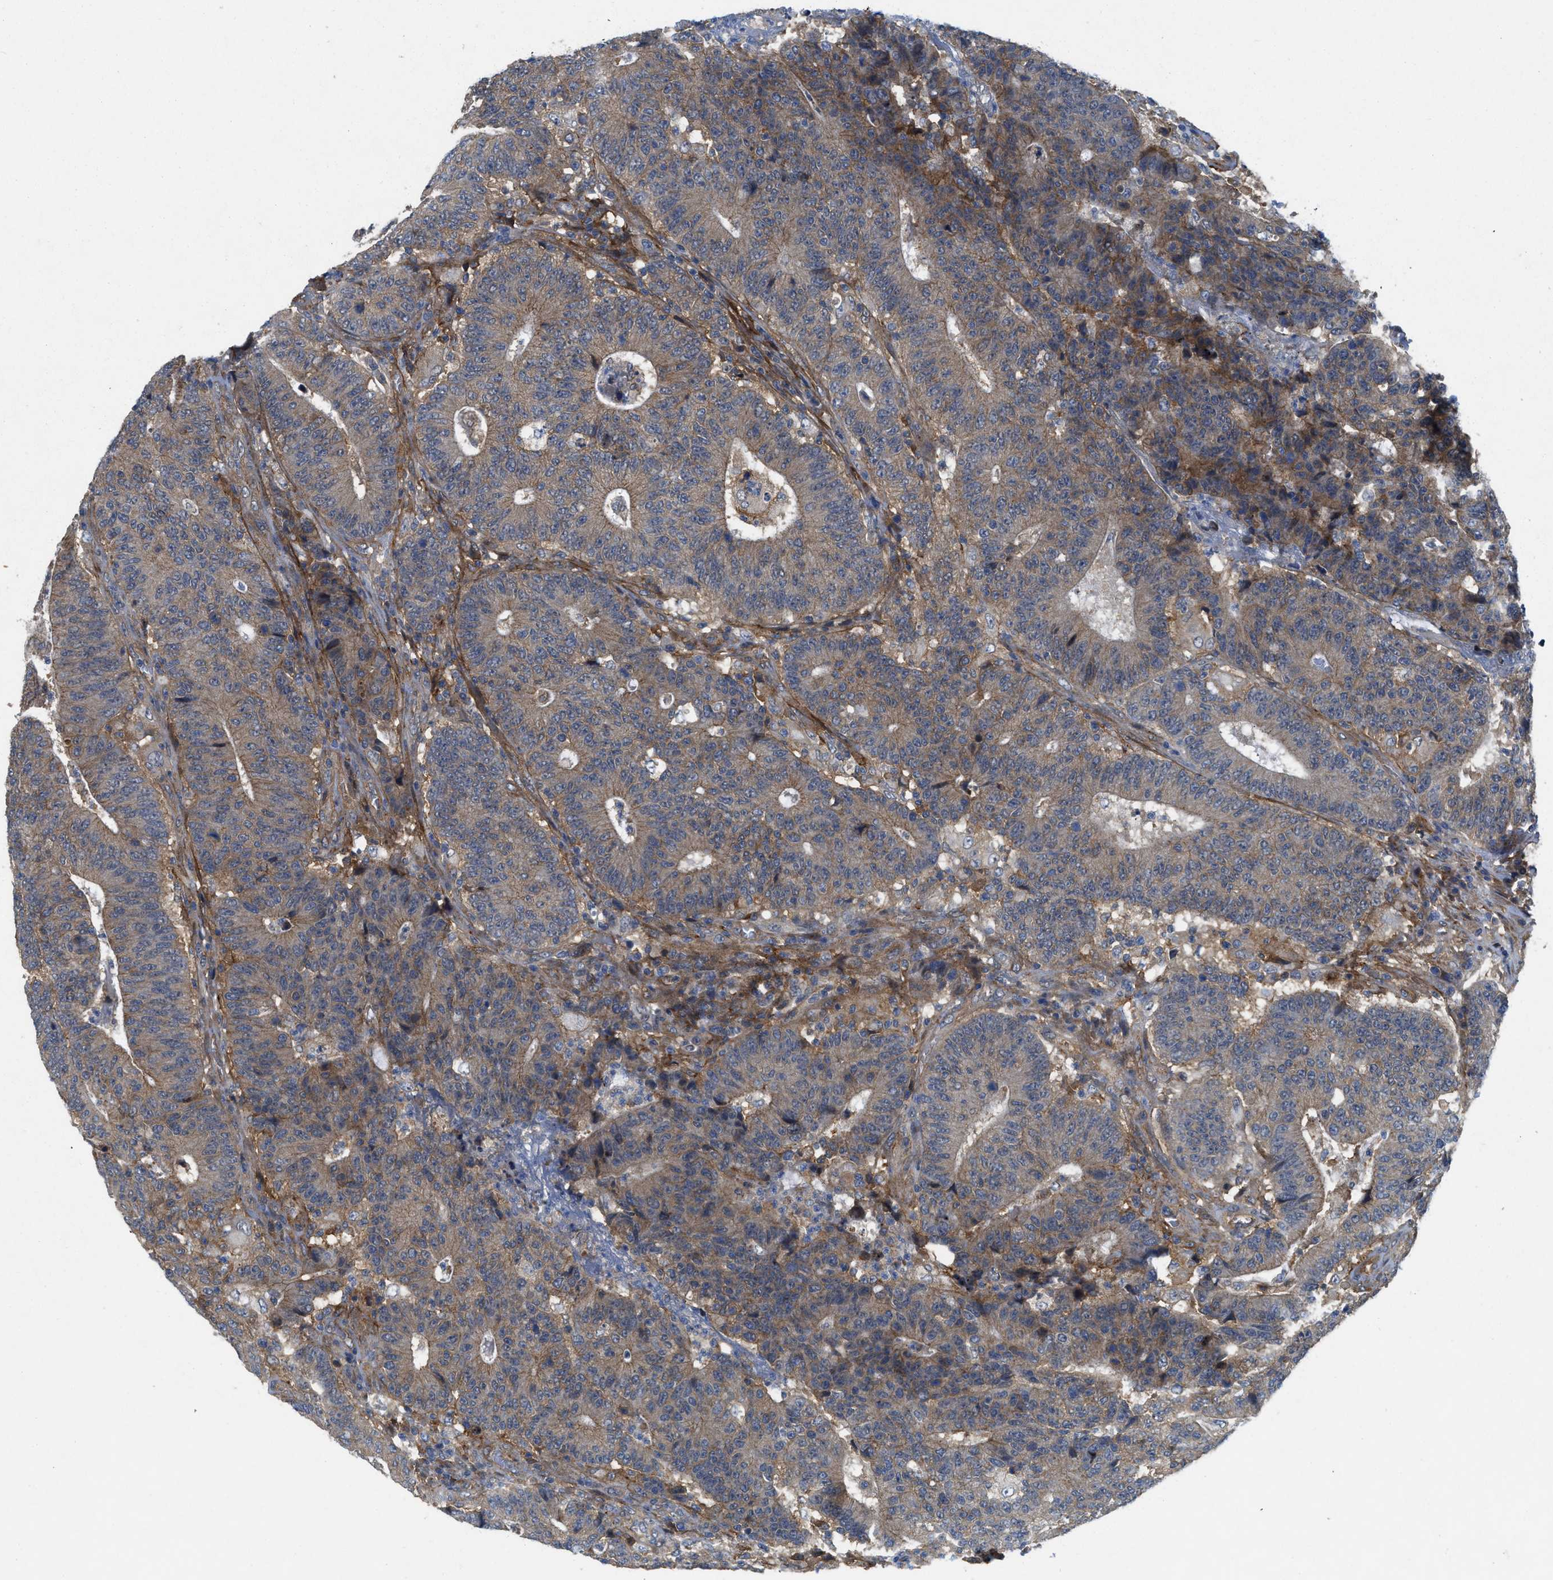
{"staining": {"intensity": "weak", "quantity": ">75%", "location": "cytoplasmic/membranous"}, "tissue": "colorectal cancer", "cell_type": "Tumor cells", "image_type": "cancer", "snomed": [{"axis": "morphology", "description": "Normal tissue, NOS"}, {"axis": "morphology", "description": "Adenocarcinoma, NOS"}, {"axis": "topography", "description": "Colon"}], "caption": "An image of colorectal cancer (adenocarcinoma) stained for a protein shows weak cytoplasmic/membranous brown staining in tumor cells.", "gene": "PANX1", "patient": {"sex": "female", "age": 75}}